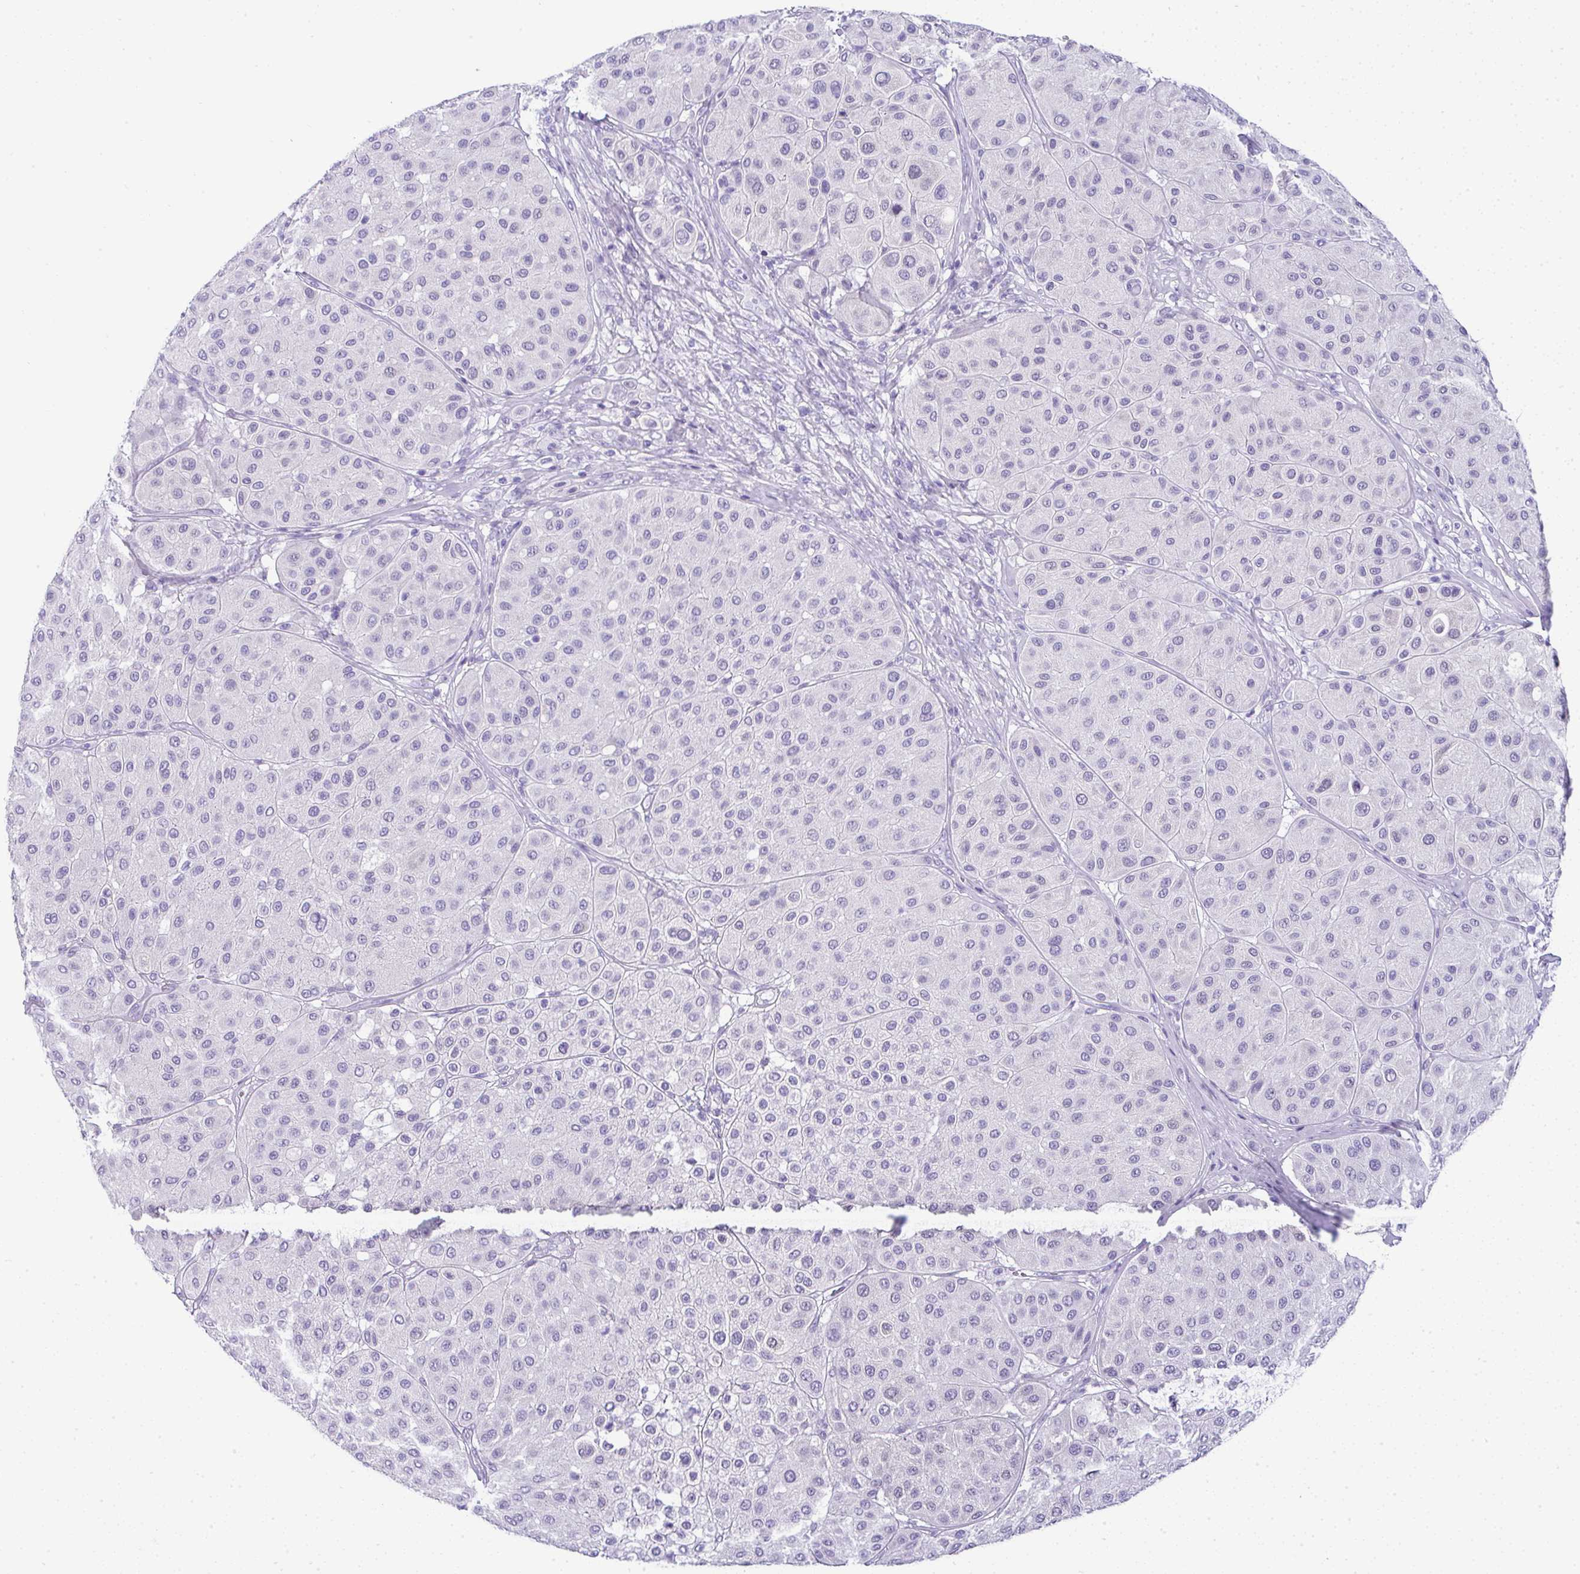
{"staining": {"intensity": "negative", "quantity": "none", "location": "none"}, "tissue": "melanoma", "cell_type": "Tumor cells", "image_type": "cancer", "snomed": [{"axis": "morphology", "description": "Malignant melanoma, Metastatic site"}, {"axis": "topography", "description": "Smooth muscle"}], "caption": "An IHC photomicrograph of malignant melanoma (metastatic site) is shown. There is no staining in tumor cells of malignant melanoma (metastatic site). (DAB IHC, high magnification).", "gene": "RNF183", "patient": {"sex": "male", "age": 41}}